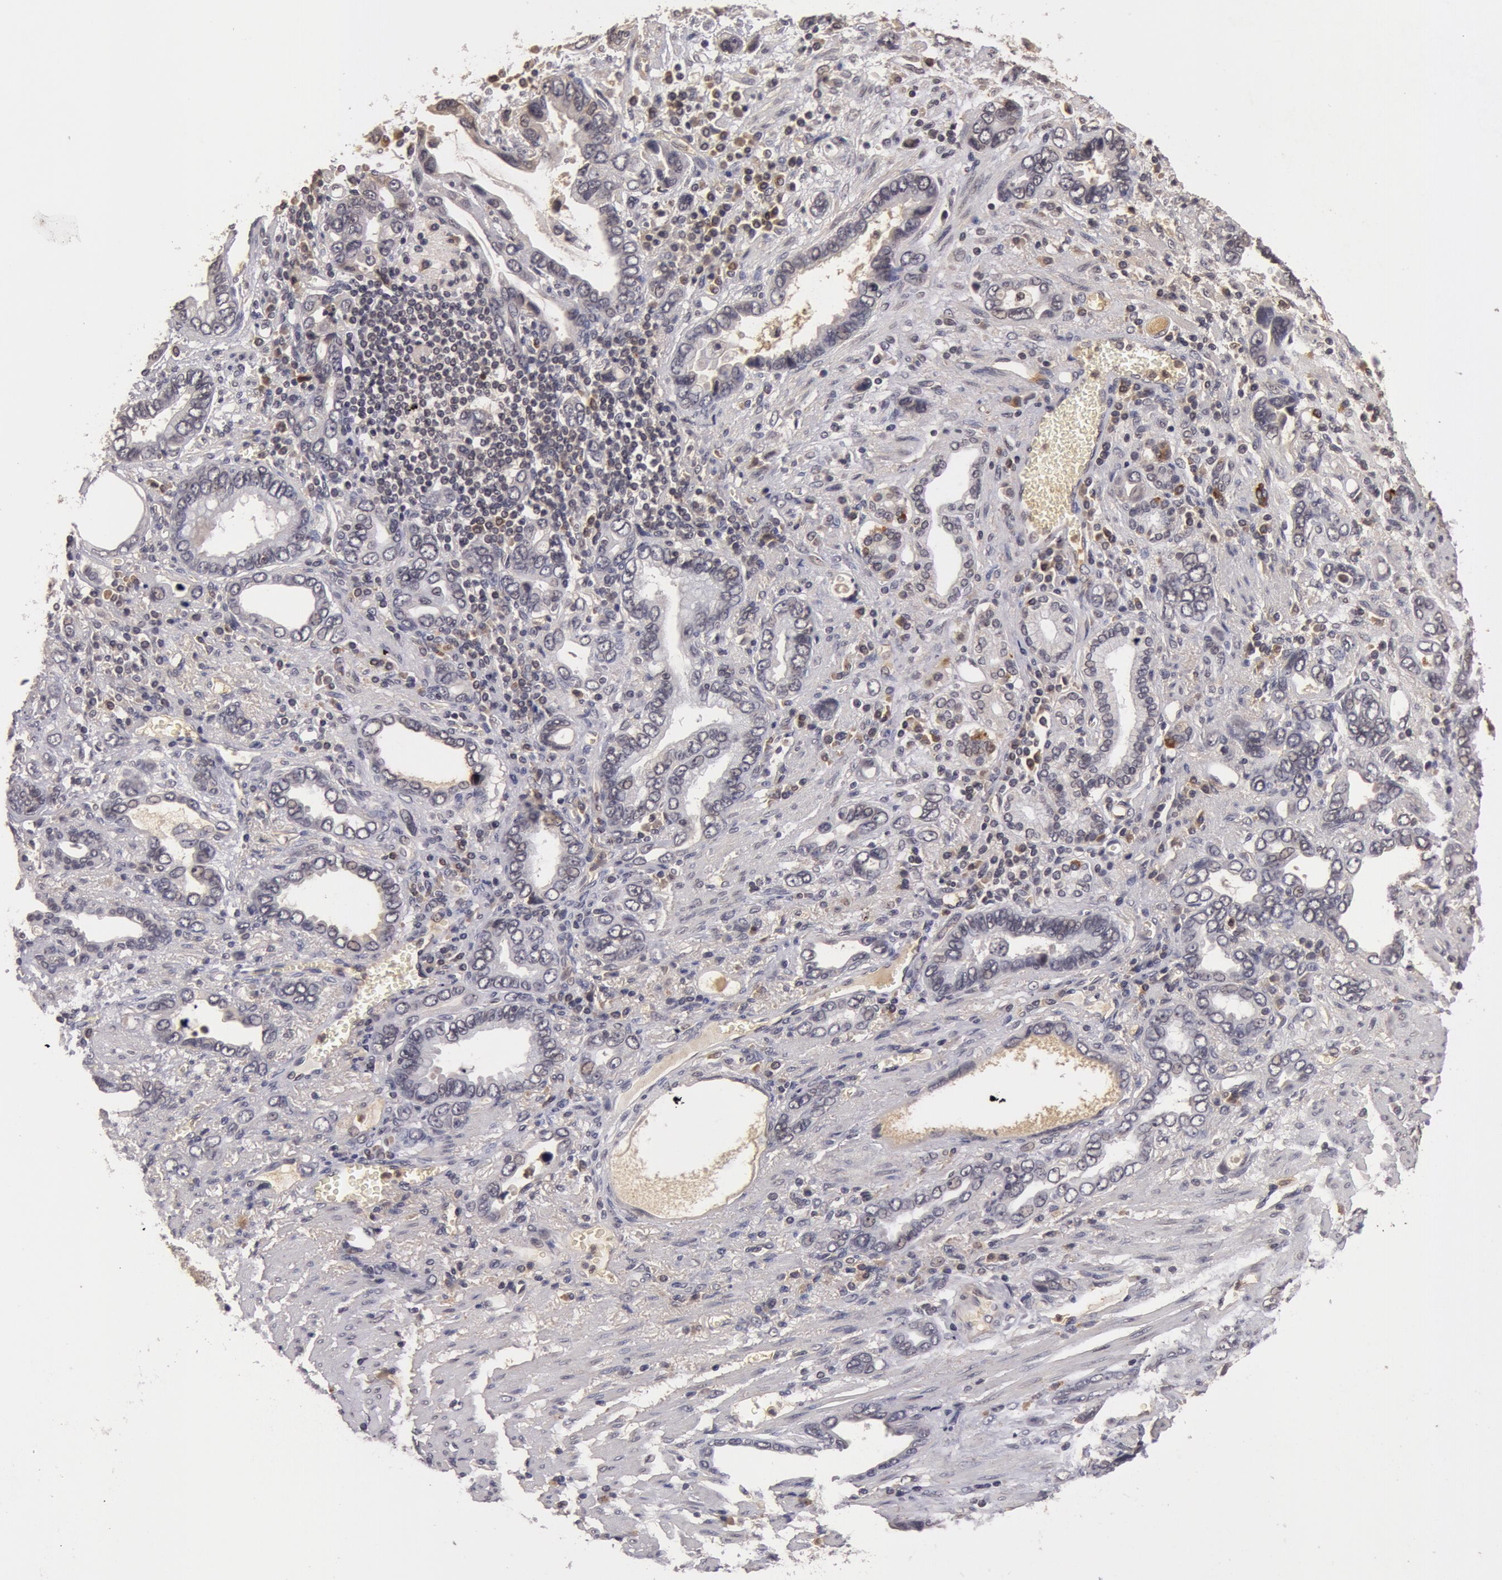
{"staining": {"intensity": "weak", "quantity": "<25%", "location": "cytoplasmic/membranous,nuclear"}, "tissue": "stomach cancer", "cell_type": "Tumor cells", "image_type": "cancer", "snomed": [{"axis": "morphology", "description": "Adenocarcinoma, NOS"}, {"axis": "topography", "description": "Stomach"}], "caption": "This is an immunohistochemistry (IHC) micrograph of stomach cancer. There is no staining in tumor cells.", "gene": "BCHE", "patient": {"sex": "male", "age": 78}}